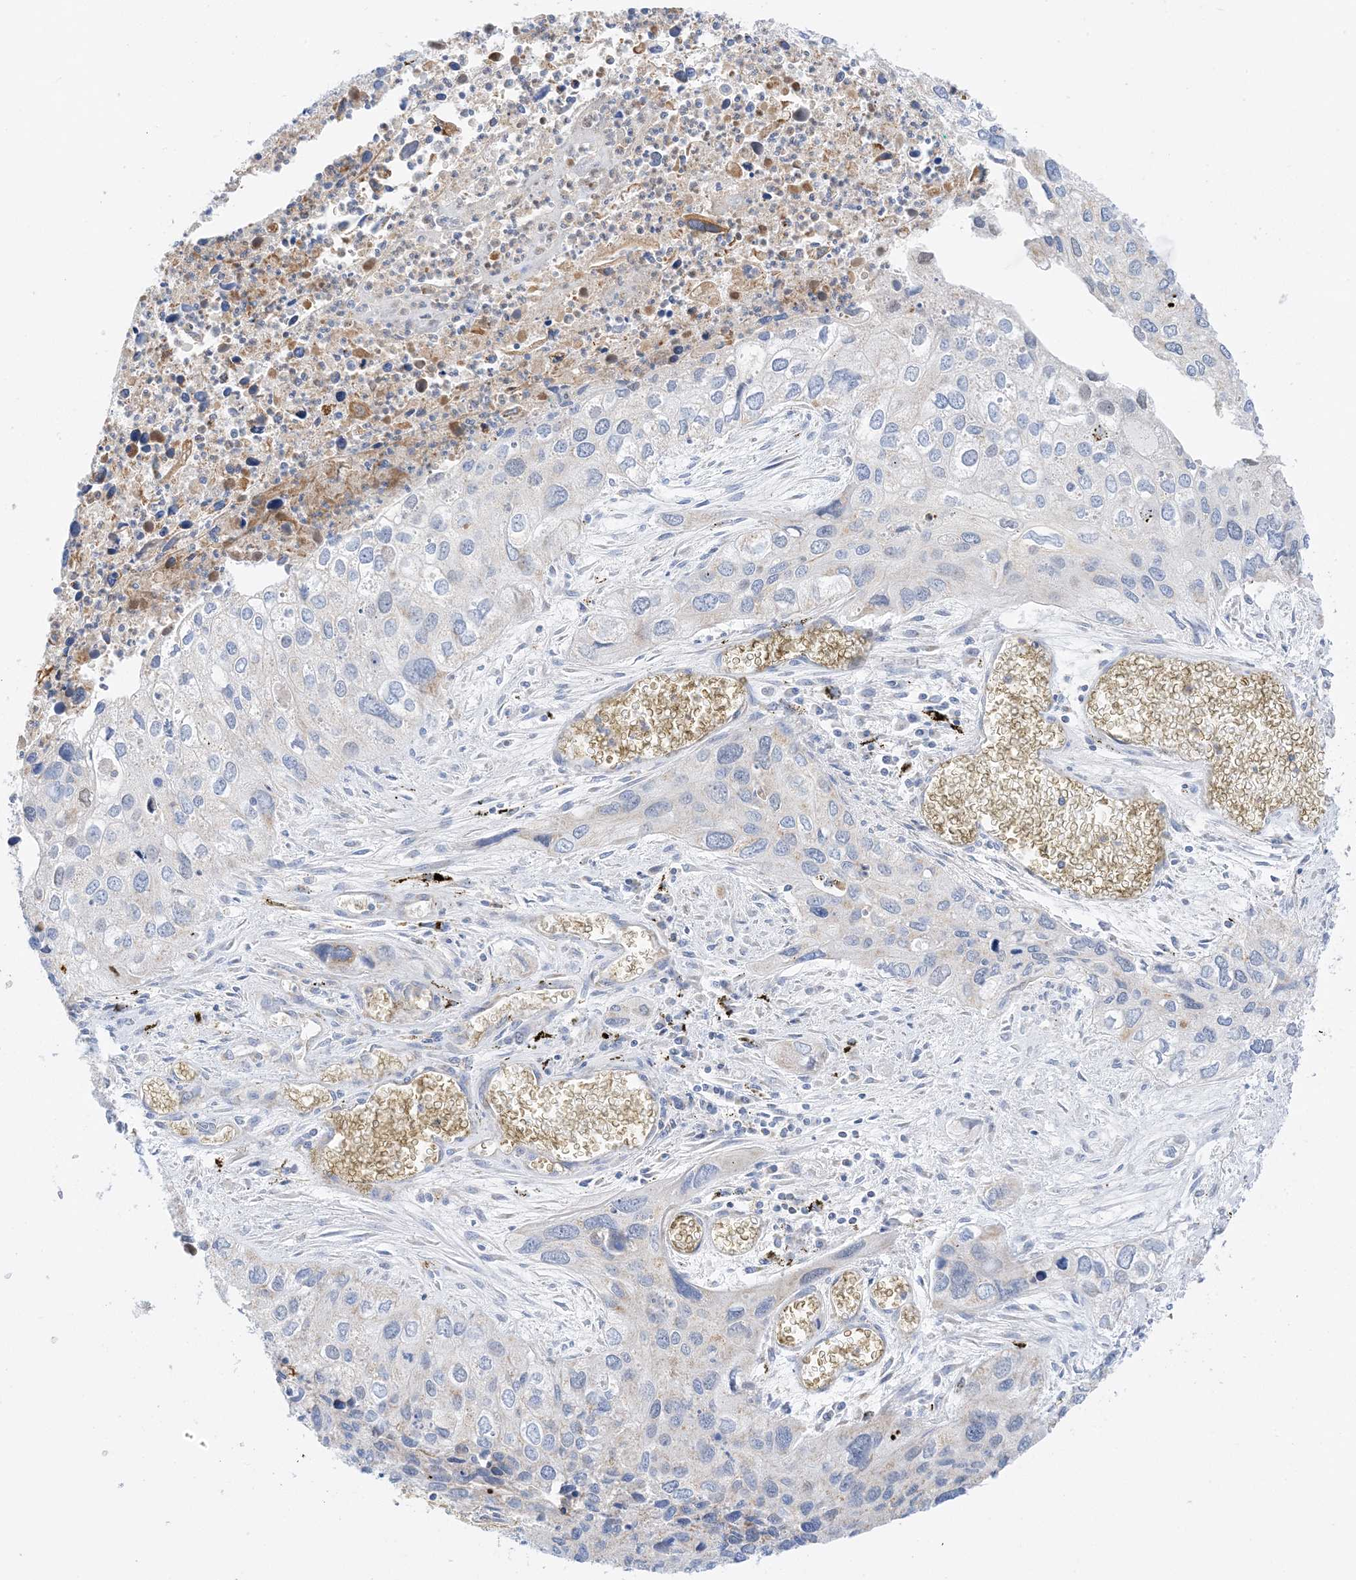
{"staining": {"intensity": "moderate", "quantity": "<25%", "location": "cytoplasmic/membranous"}, "tissue": "cervical cancer", "cell_type": "Tumor cells", "image_type": "cancer", "snomed": [{"axis": "morphology", "description": "Squamous cell carcinoma, NOS"}, {"axis": "topography", "description": "Cervix"}], "caption": "Tumor cells show low levels of moderate cytoplasmic/membranous expression in approximately <25% of cells in cervical cancer (squamous cell carcinoma).", "gene": "CAPN13", "patient": {"sex": "female", "age": 55}}